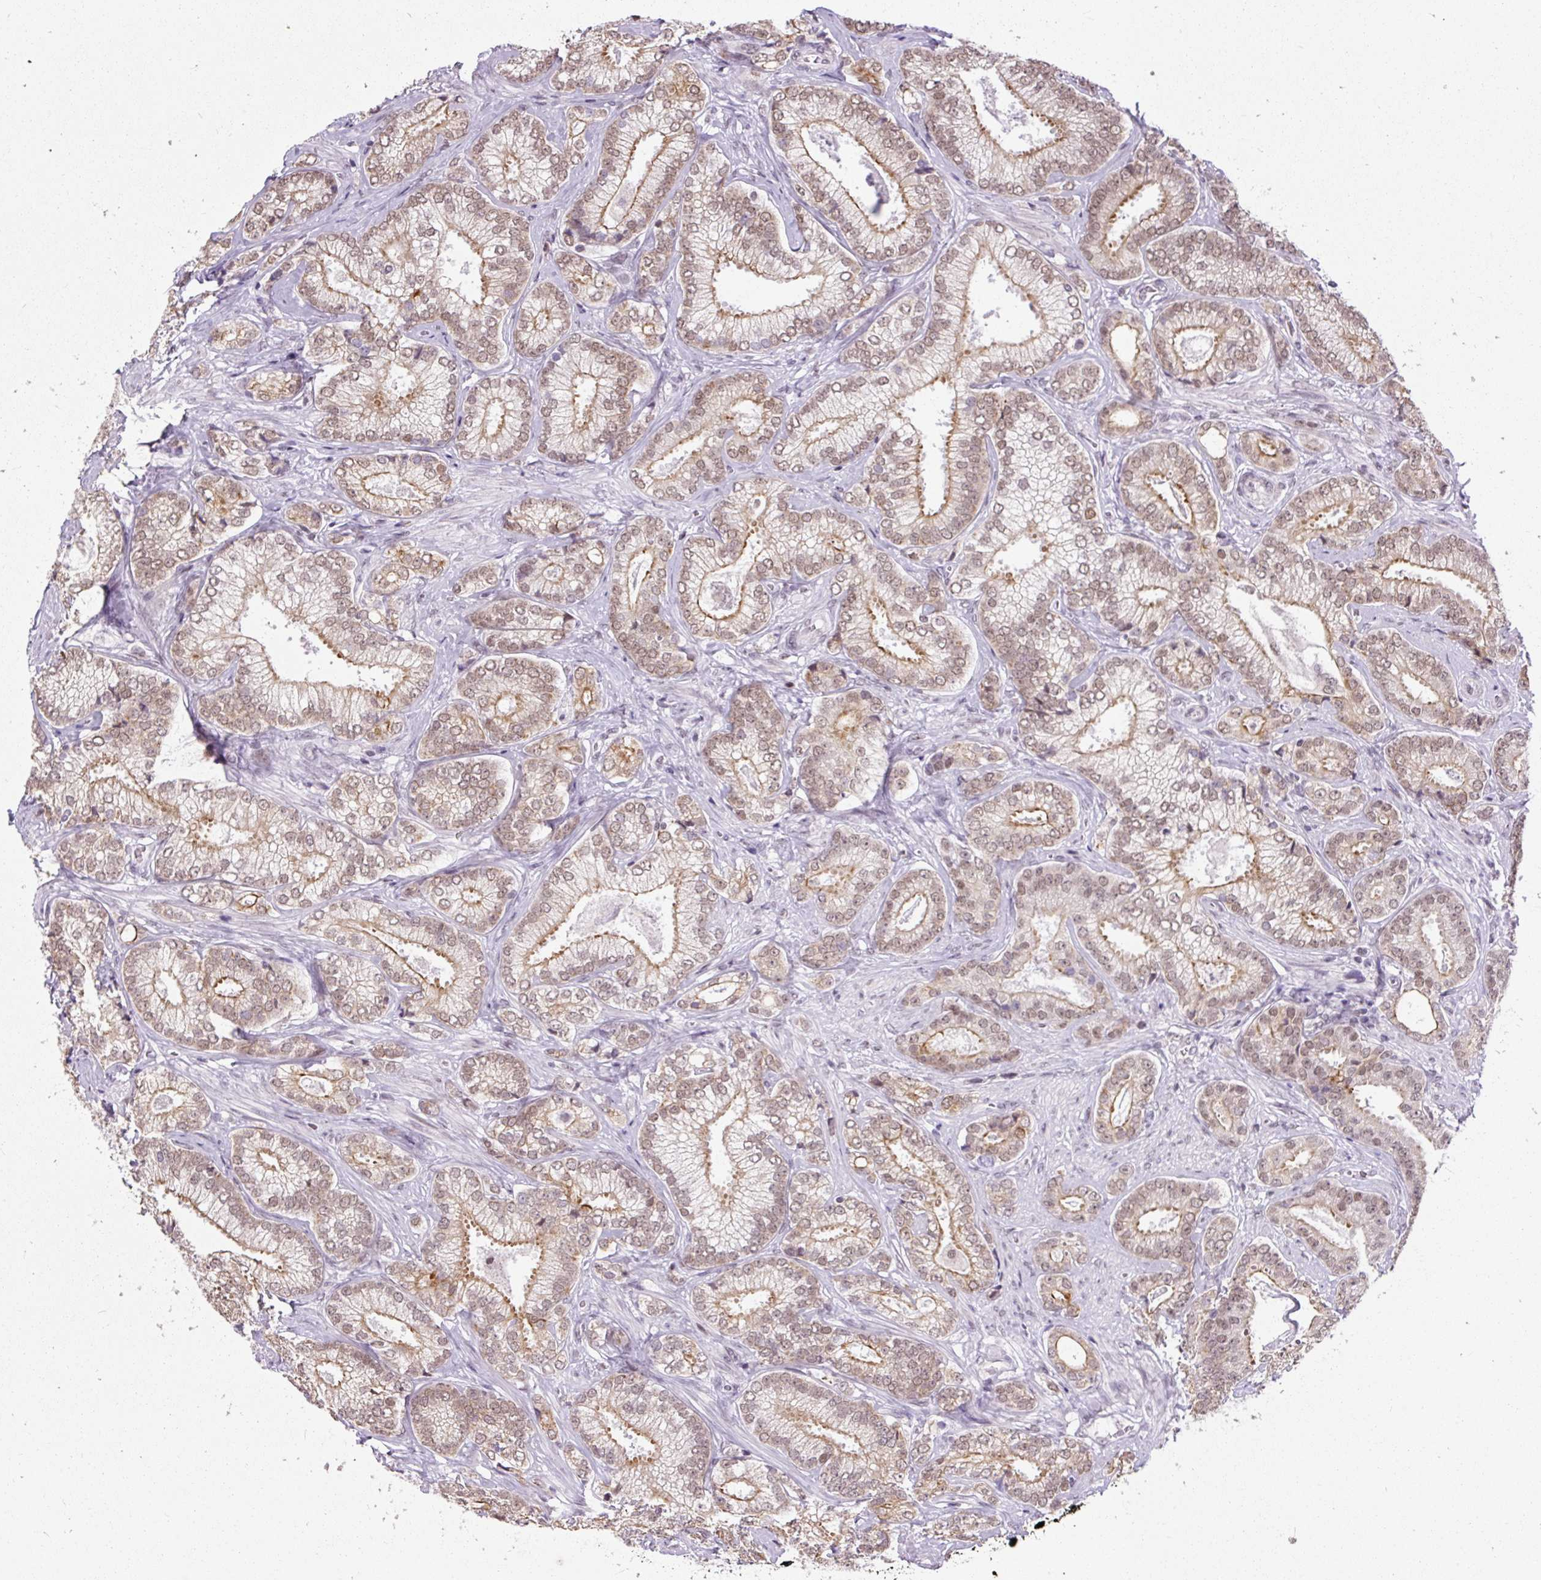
{"staining": {"intensity": "moderate", "quantity": ">75%", "location": "cytoplasmic/membranous,nuclear"}, "tissue": "prostate cancer", "cell_type": "Tumor cells", "image_type": "cancer", "snomed": [{"axis": "morphology", "description": "Adenocarcinoma, Low grade"}, {"axis": "topography", "description": "Prostate"}], "caption": "Moderate cytoplasmic/membranous and nuclear protein staining is identified in about >75% of tumor cells in prostate cancer.", "gene": "ZNF672", "patient": {"sex": "male", "age": 63}}